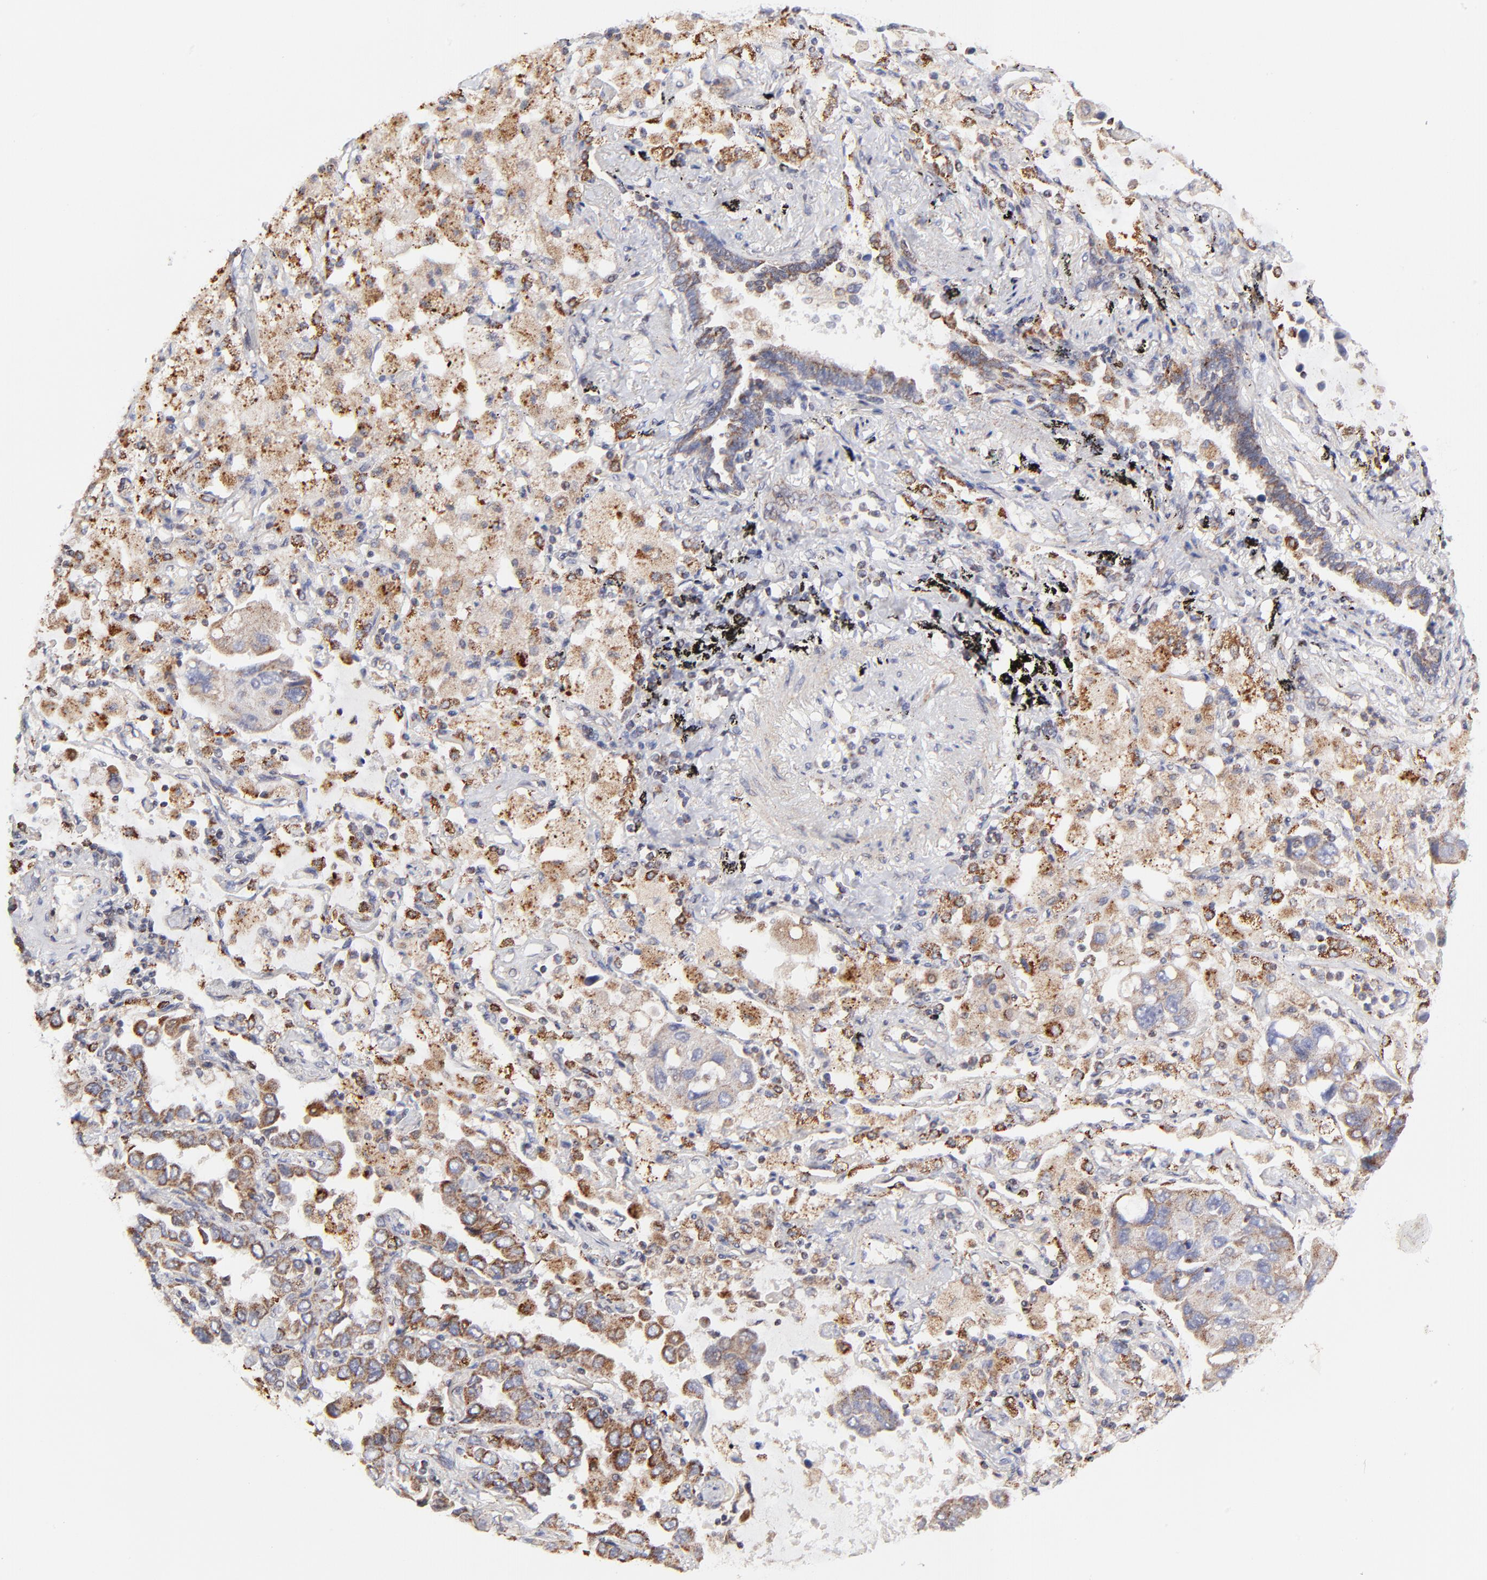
{"staining": {"intensity": "moderate", "quantity": "25%-75%", "location": "cytoplasmic/membranous"}, "tissue": "lung cancer", "cell_type": "Tumor cells", "image_type": "cancer", "snomed": [{"axis": "morphology", "description": "Adenocarcinoma, NOS"}, {"axis": "topography", "description": "Lung"}], "caption": "Protein expression analysis of adenocarcinoma (lung) exhibits moderate cytoplasmic/membranous staining in approximately 25%-75% of tumor cells. (brown staining indicates protein expression, while blue staining denotes nuclei).", "gene": "MAP2K7", "patient": {"sex": "male", "age": 64}}